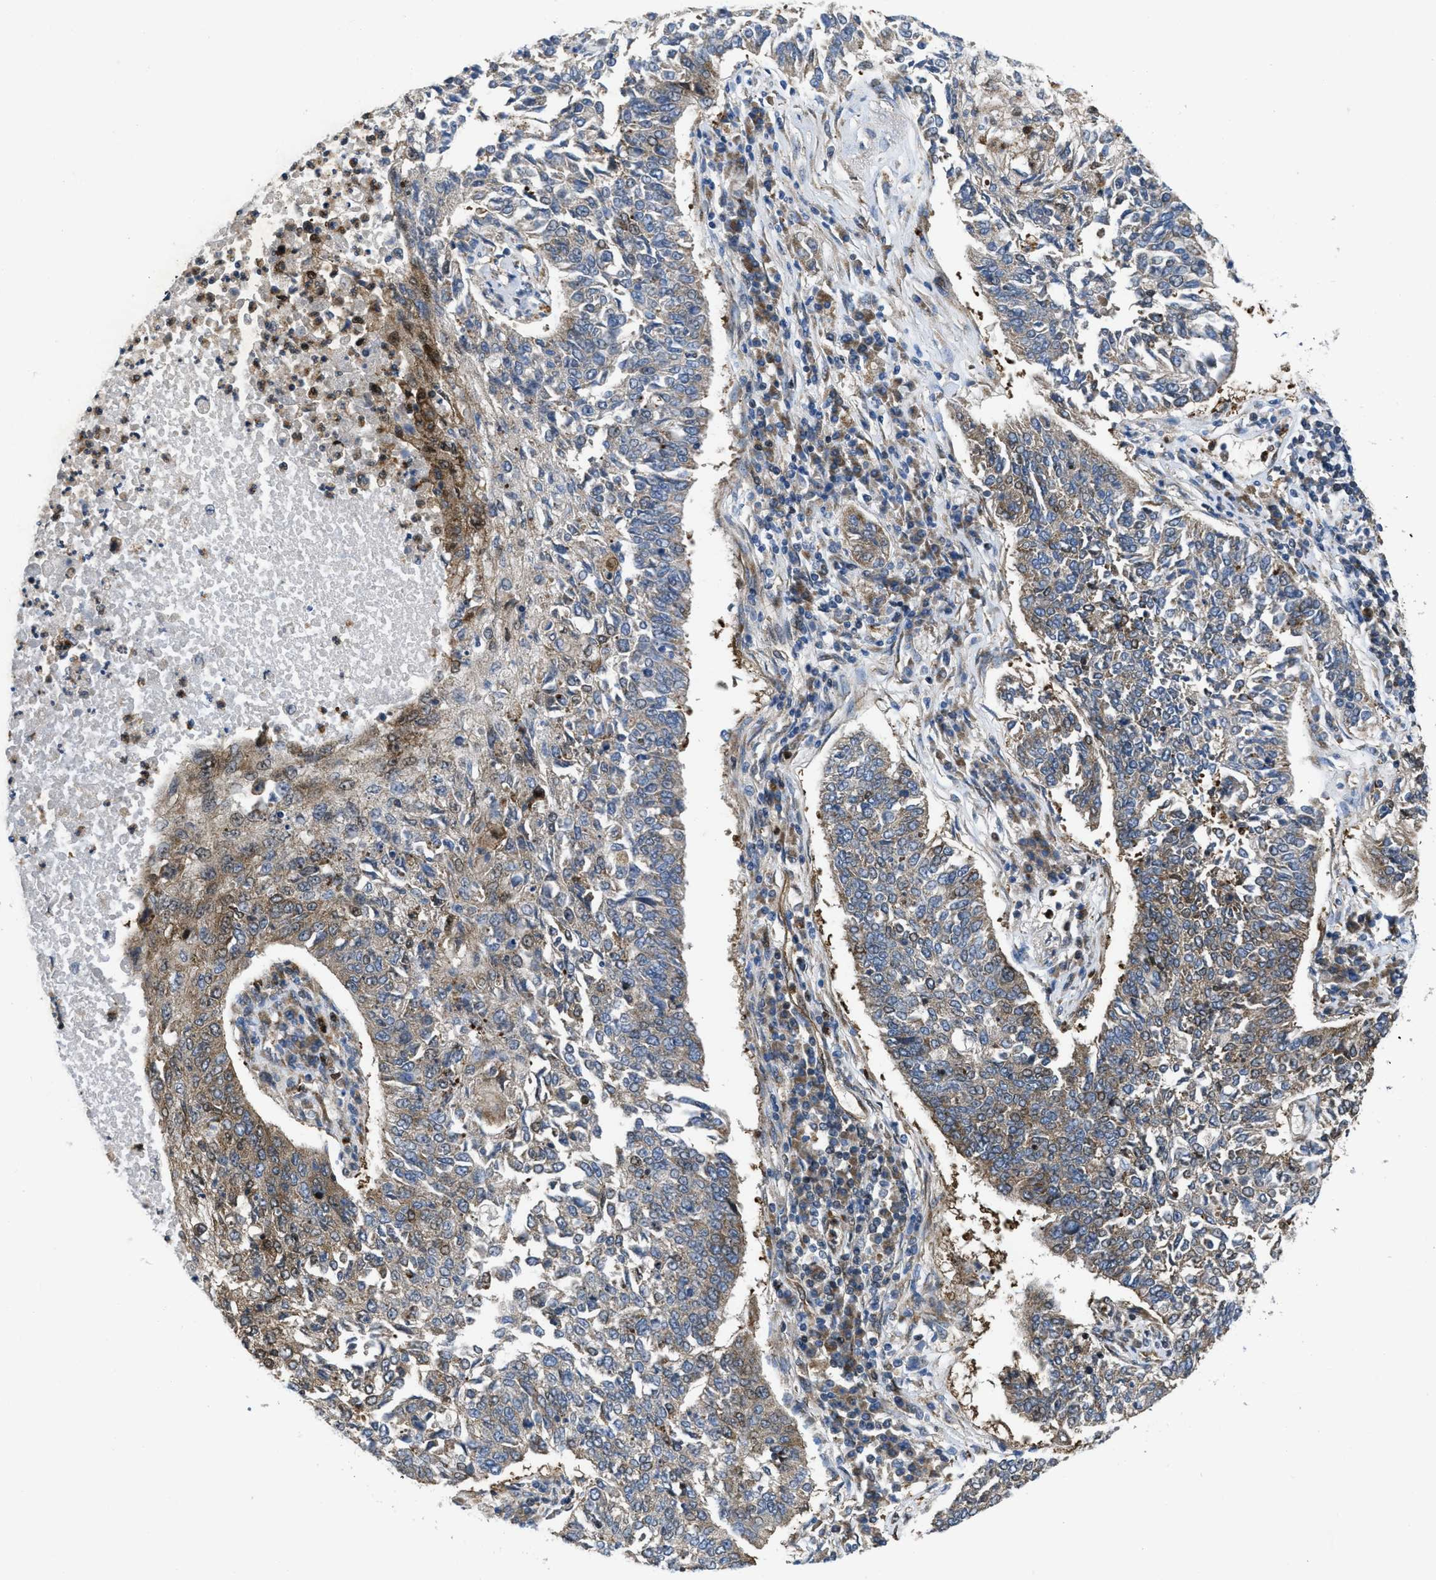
{"staining": {"intensity": "weak", "quantity": "25%-75%", "location": "cytoplasmic/membranous"}, "tissue": "lung cancer", "cell_type": "Tumor cells", "image_type": "cancer", "snomed": [{"axis": "morphology", "description": "Normal tissue, NOS"}, {"axis": "morphology", "description": "Squamous cell carcinoma, NOS"}, {"axis": "topography", "description": "Cartilage tissue"}, {"axis": "topography", "description": "Bronchus"}, {"axis": "topography", "description": "Lung"}], "caption": "Immunohistochemistry (IHC) histopathology image of lung squamous cell carcinoma stained for a protein (brown), which demonstrates low levels of weak cytoplasmic/membranous expression in approximately 25%-75% of tumor cells.", "gene": "PPP2CB", "patient": {"sex": "female", "age": 49}}